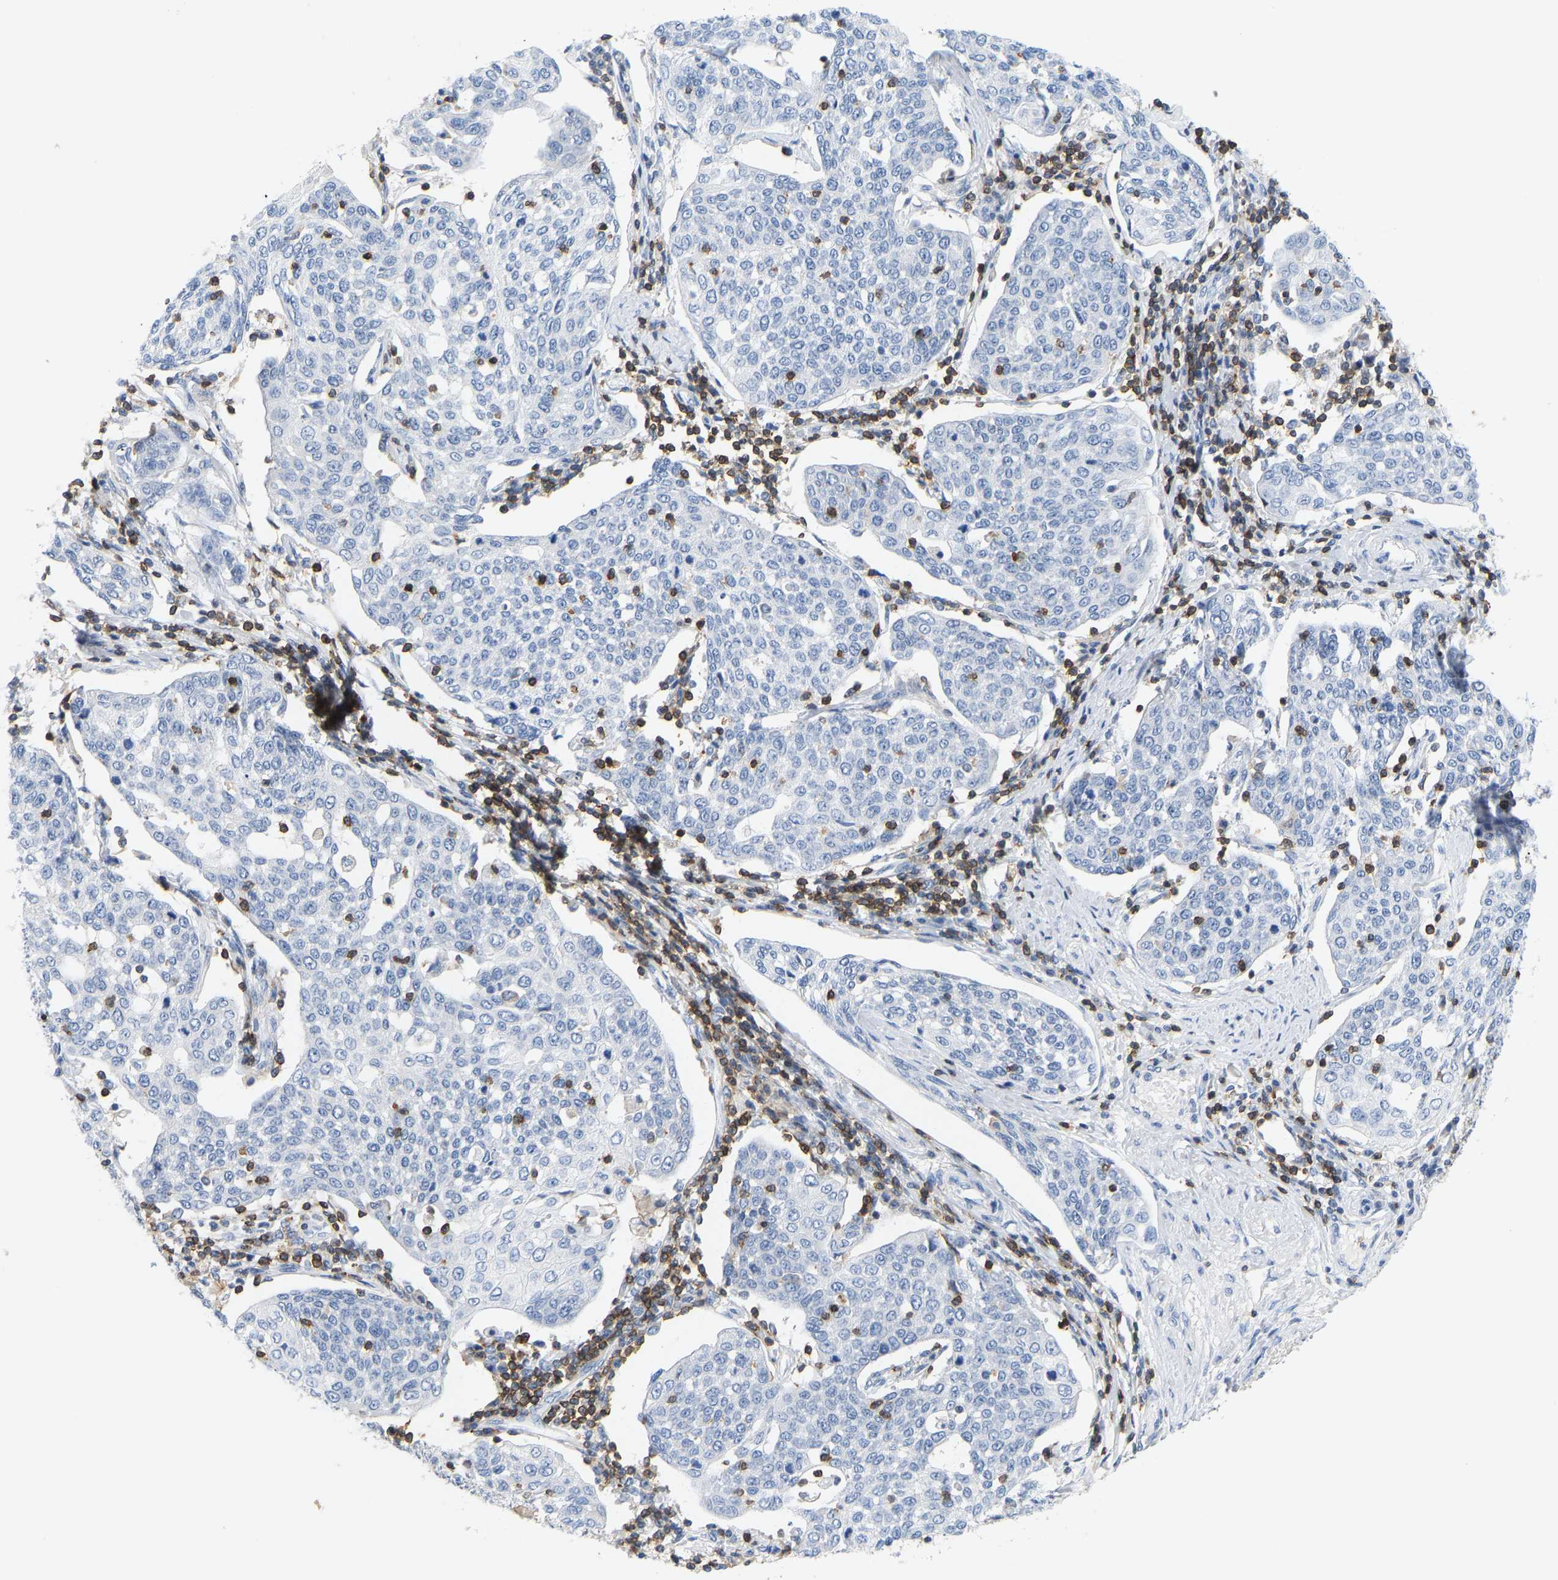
{"staining": {"intensity": "negative", "quantity": "none", "location": "none"}, "tissue": "cervical cancer", "cell_type": "Tumor cells", "image_type": "cancer", "snomed": [{"axis": "morphology", "description": "Squamous cell carcinoma, NOS"}, {"axis": "topography", "description": "Cervix"}], "caption": "Immunohistochemistry of human squamous cell carcinoma (cervical) demonstrates no staining in tumor cells.", "gene": "EVL", "patient": {"sex": "female", "age": 34}}